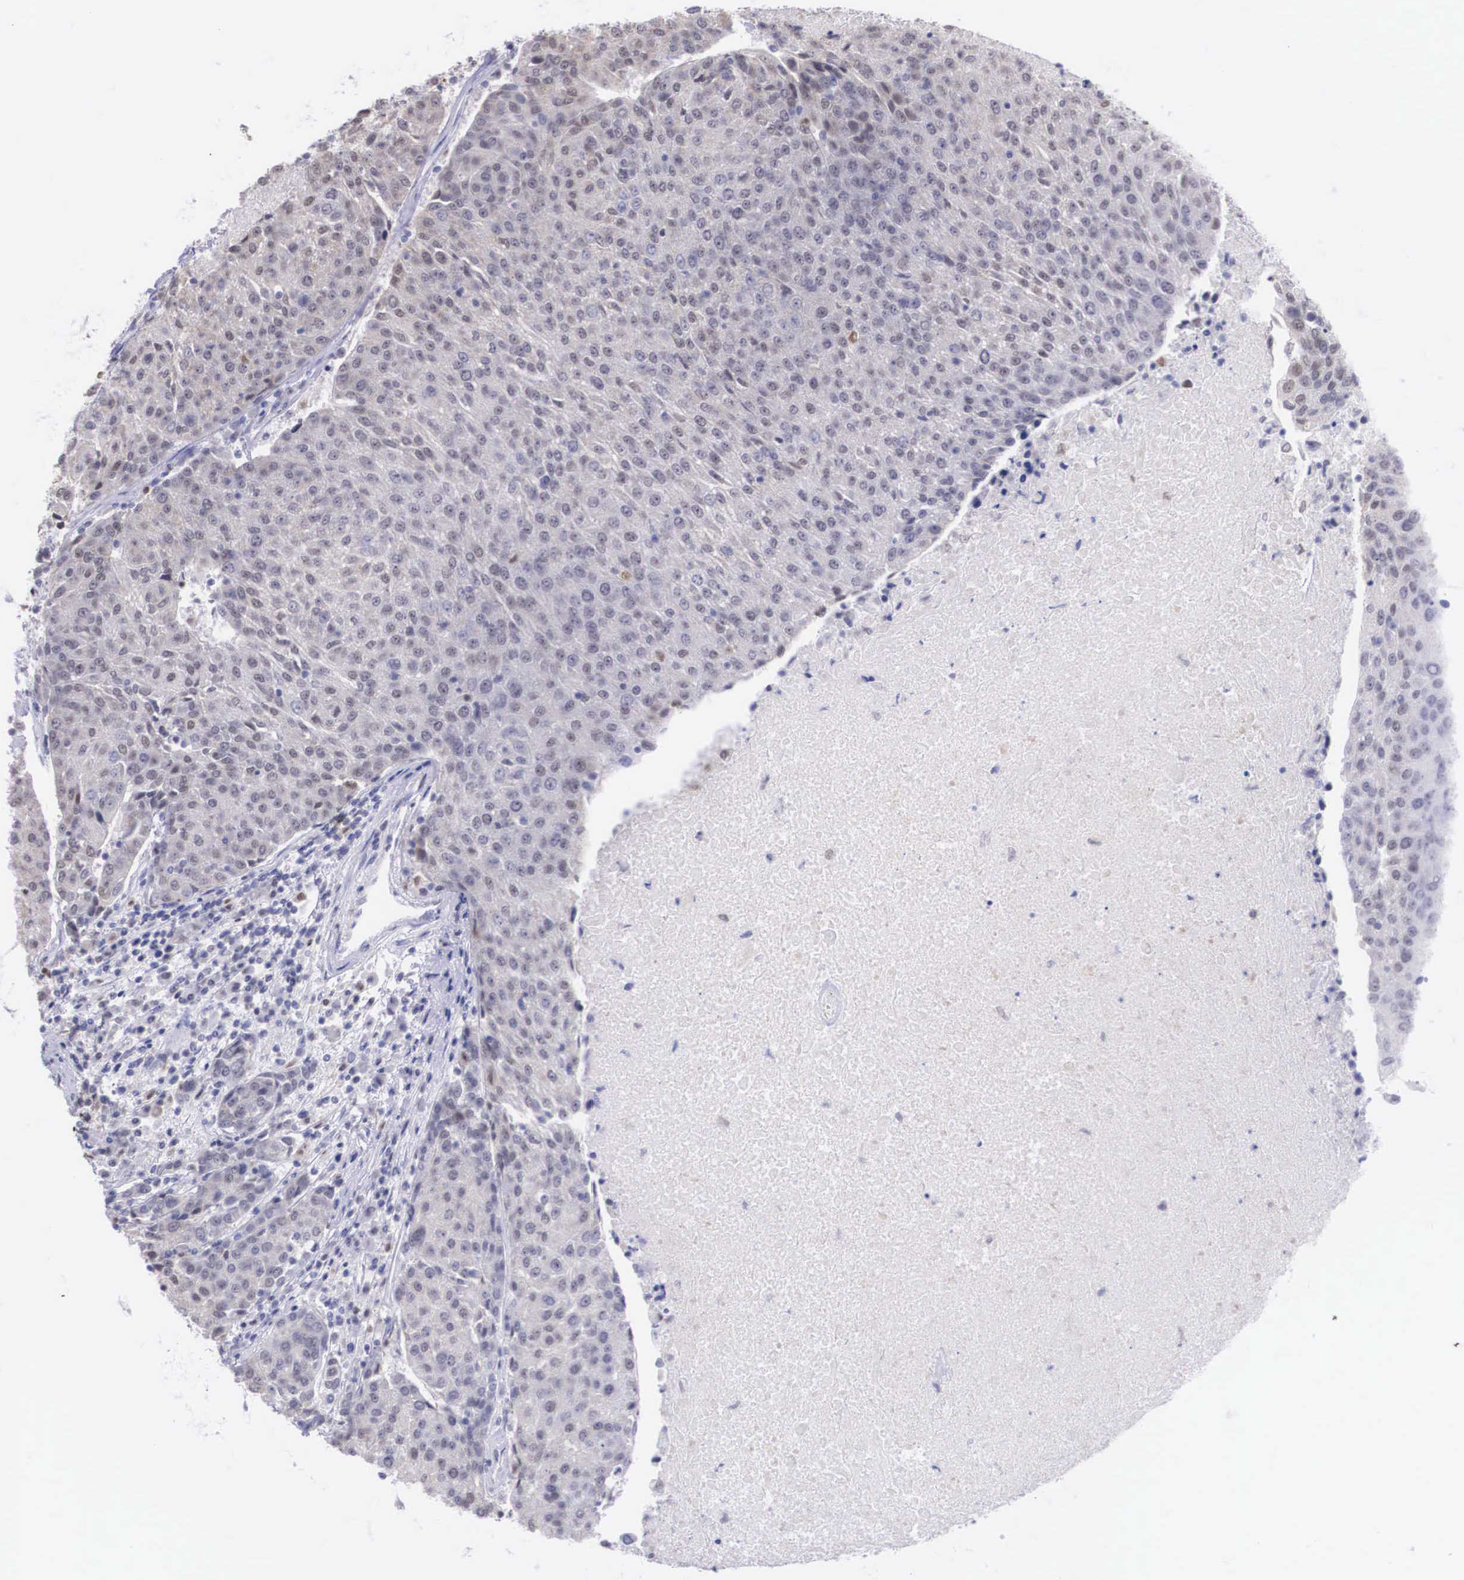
{"staining": {"intensity": "weak", "quantity": "<25%", "location": "nuclear"}, "tissue": "urothelial cancer", "cell_type": "Tumor cells", "image_type": "cancer", "snomed": [{"axis": "morphology", "description": "Urothelial carcinoma, High grade"}, {"axis": "topography", "description": "Urinary bladder"}], "caption": "Protein analysis of urothelial carcinoma (high-grade) demonstrates no significant positivity in tumor cells.", "gene": "ETV6", "patient": {"sex": "female", "age": 85}}